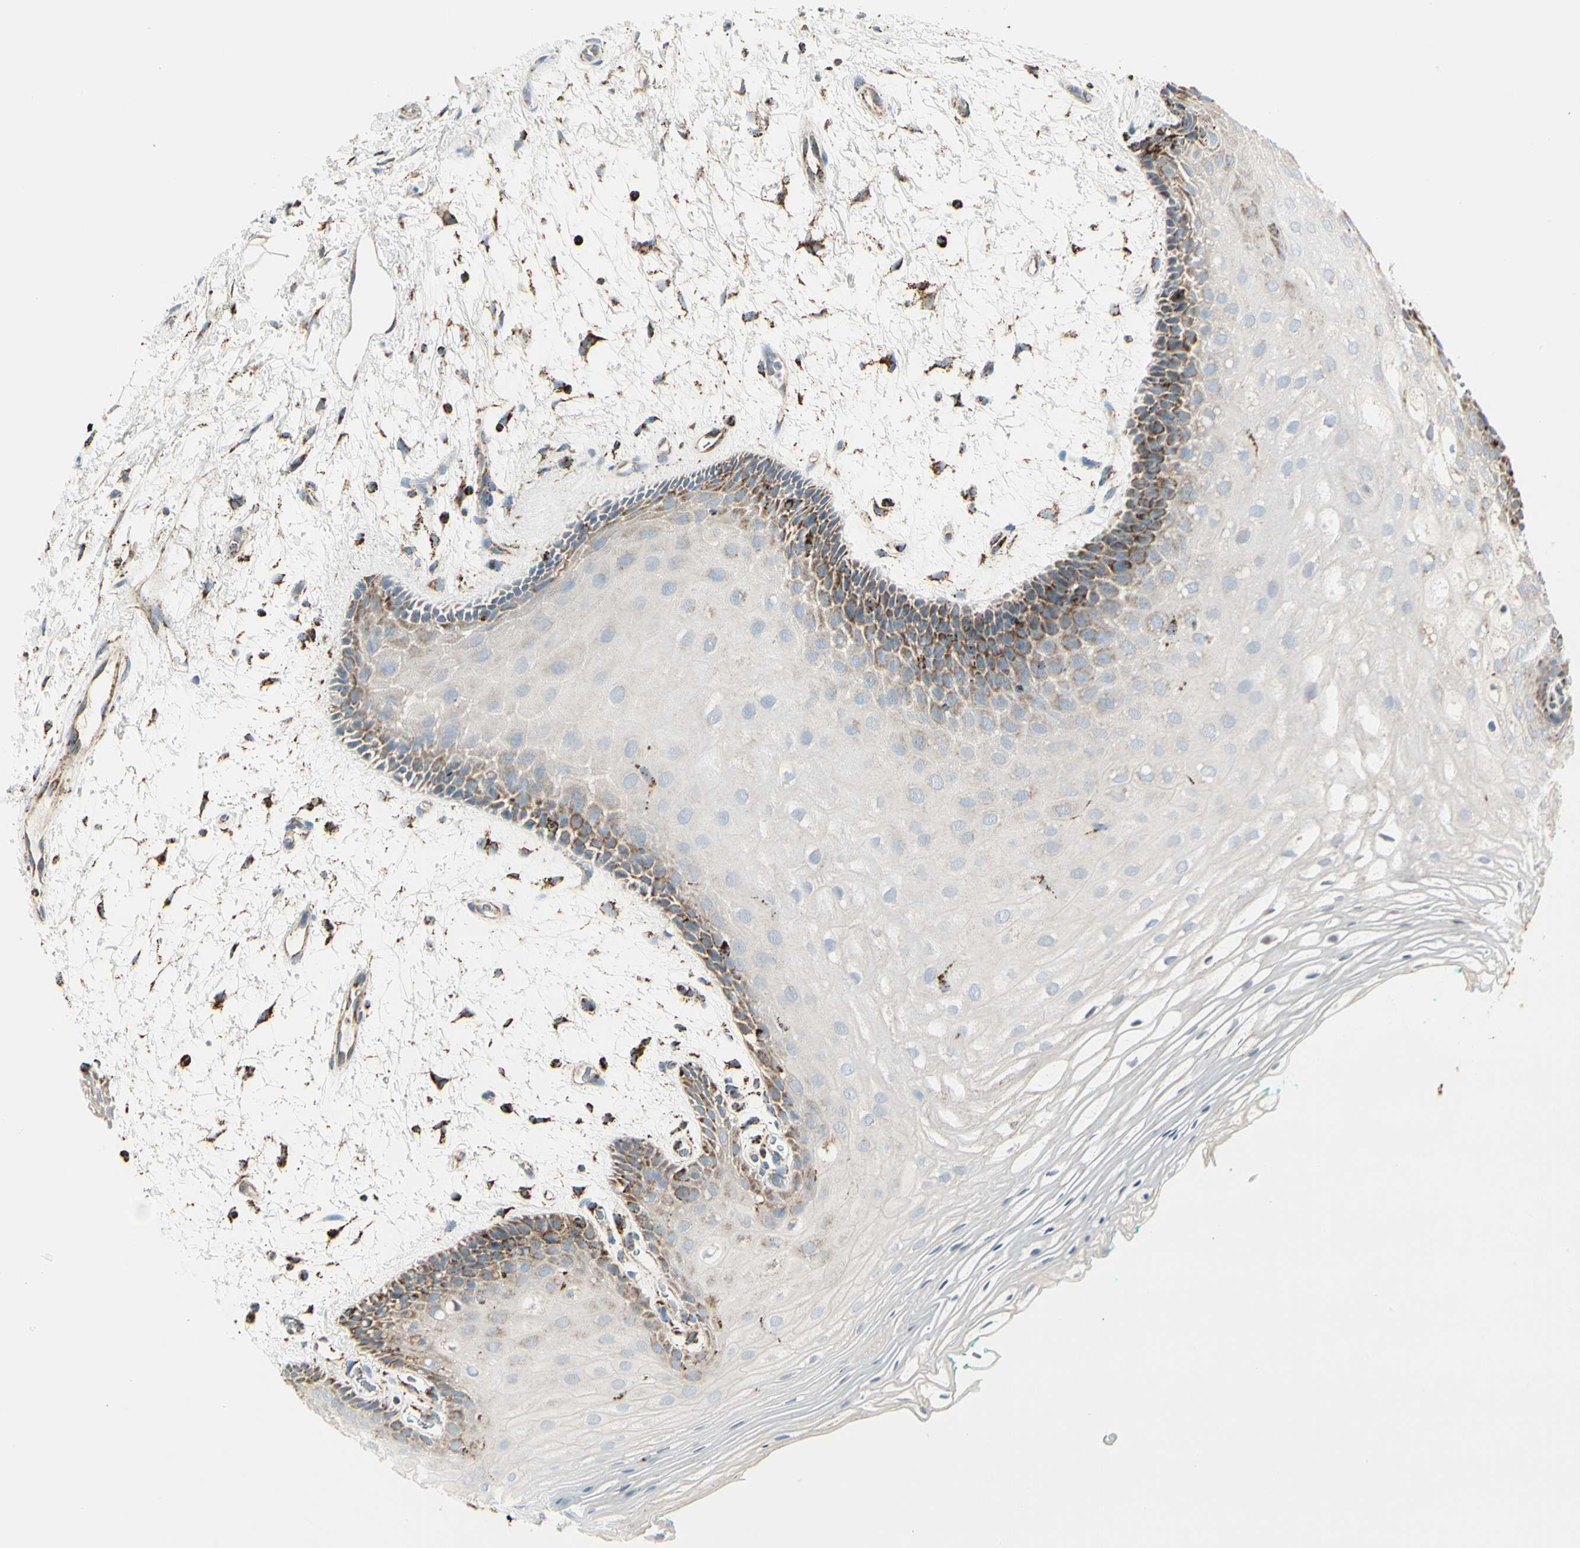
{"staining": {"intensity": "strong", "quantity": "<25%", "location": "cytoplasmic/membranous"}, "tissue": "oral mucosa", "cell_type": "Squamous epithelial cells", "image_type": "normal", "snomed": [{"axis": "morphology", "description": "Normal tissue, NOS"}, {"axis": "topography", "description": "Skeletal muscle"}, {"axis": "topography", "description": "Oral tissue"}, {"axis": "topography", "description": "Peripheral nerve tissue"}], "caption": "An image showing strong cytoplasmic/membranous positivity in about <25% of squamous epithelial cells in benign oral mucosa, as visualized by brown immunohistochemical staining.", "gene": "ME2", "patient": {"sex": "female", "age": 84}}